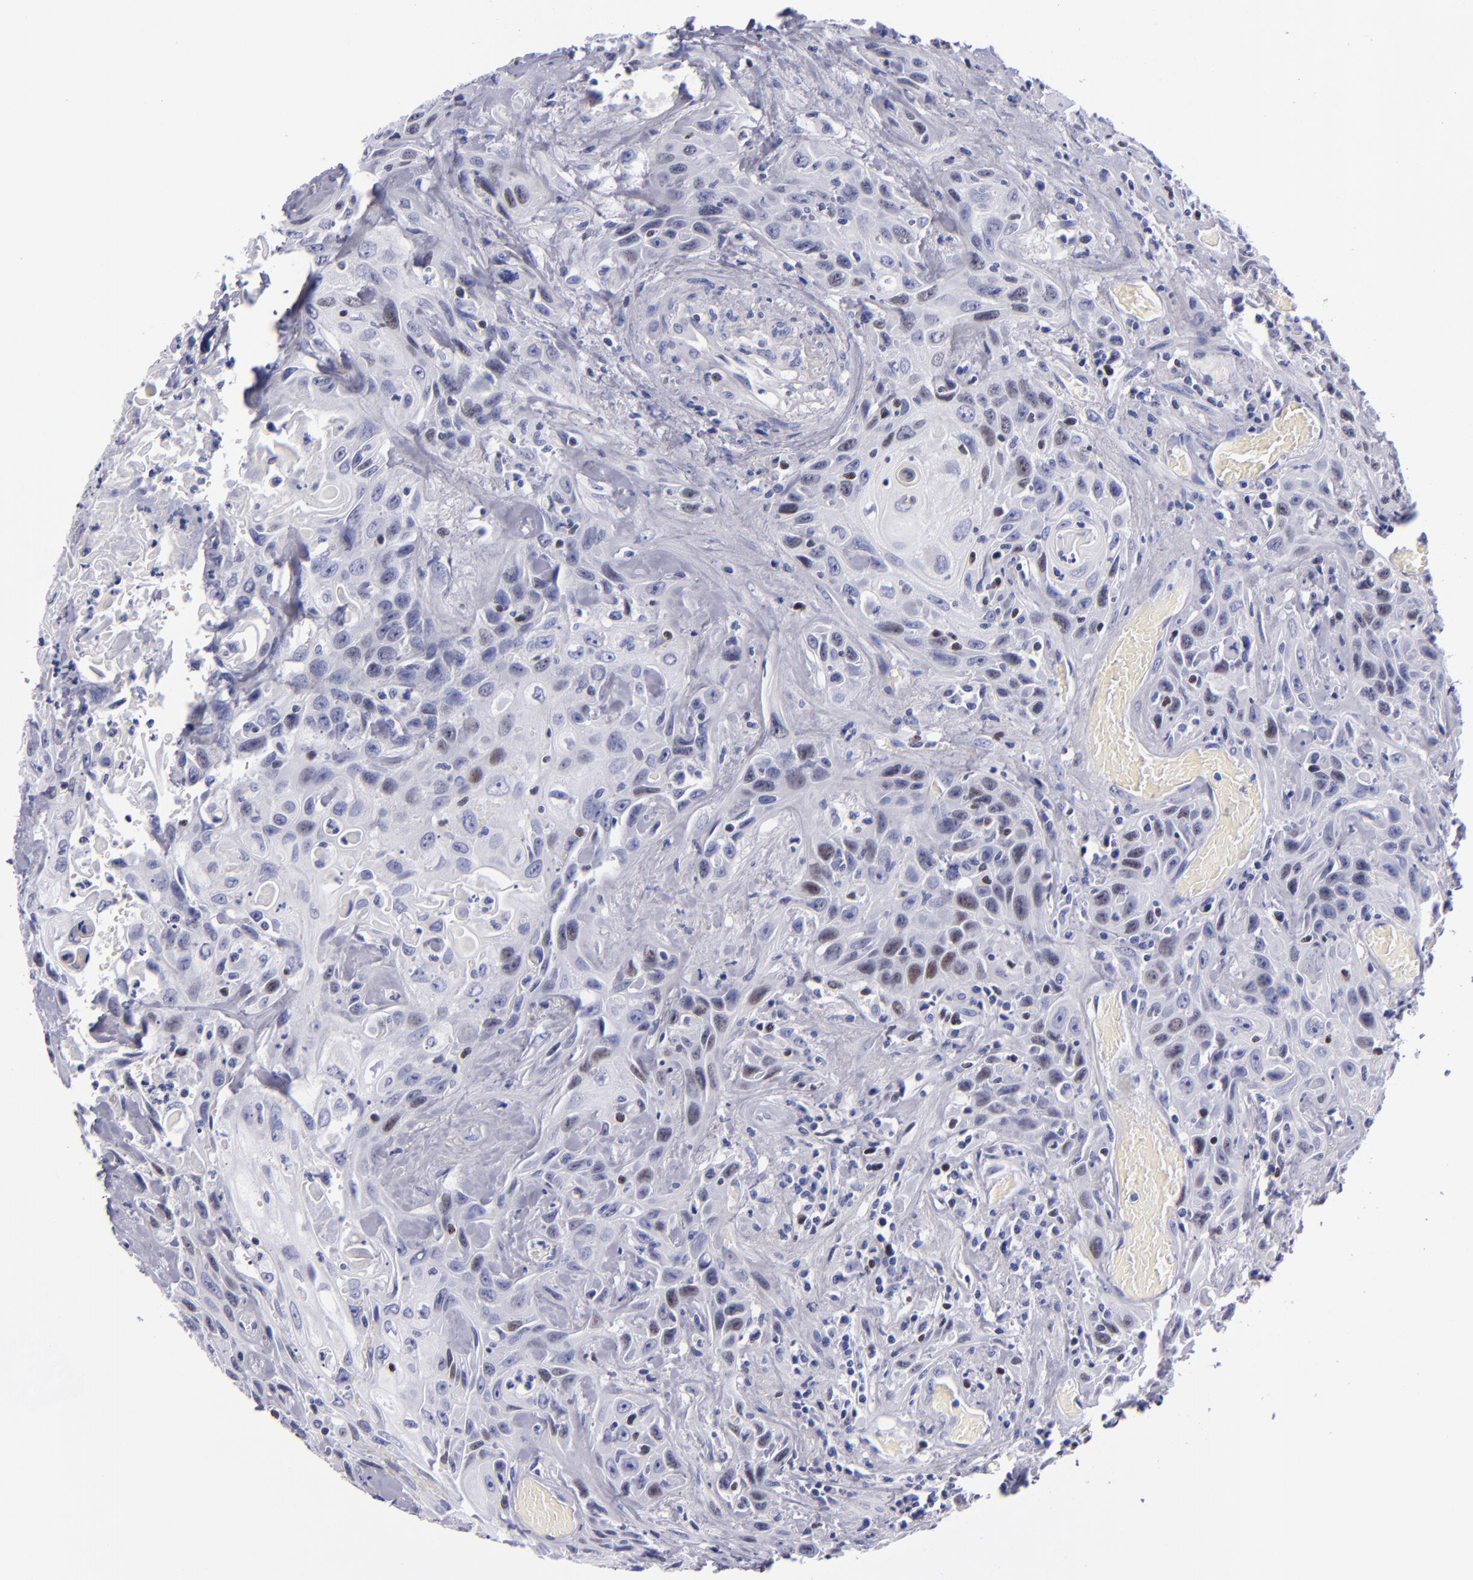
{"staining": {"intensity": "weak", "quantity": "<25%", "location": "nuclear"}, "tissue": "urothelial cancer", "cell_type": "Tumor cells", "image_type": "cancer", "snomed": [{"axis": "morphology", "description": "Urothelial carcinoma, High grade"}, {"axis": "topography", "description": "Urinary bladder"}], "caption": "Immunohistochemistry photomicrograph of human high-grade urothelial carcinoma stained for a protein (brown), which demonstrates no staining in tumor cells.", "gene": "MCM7", "patient": {"sex": "female", "age": 84}}